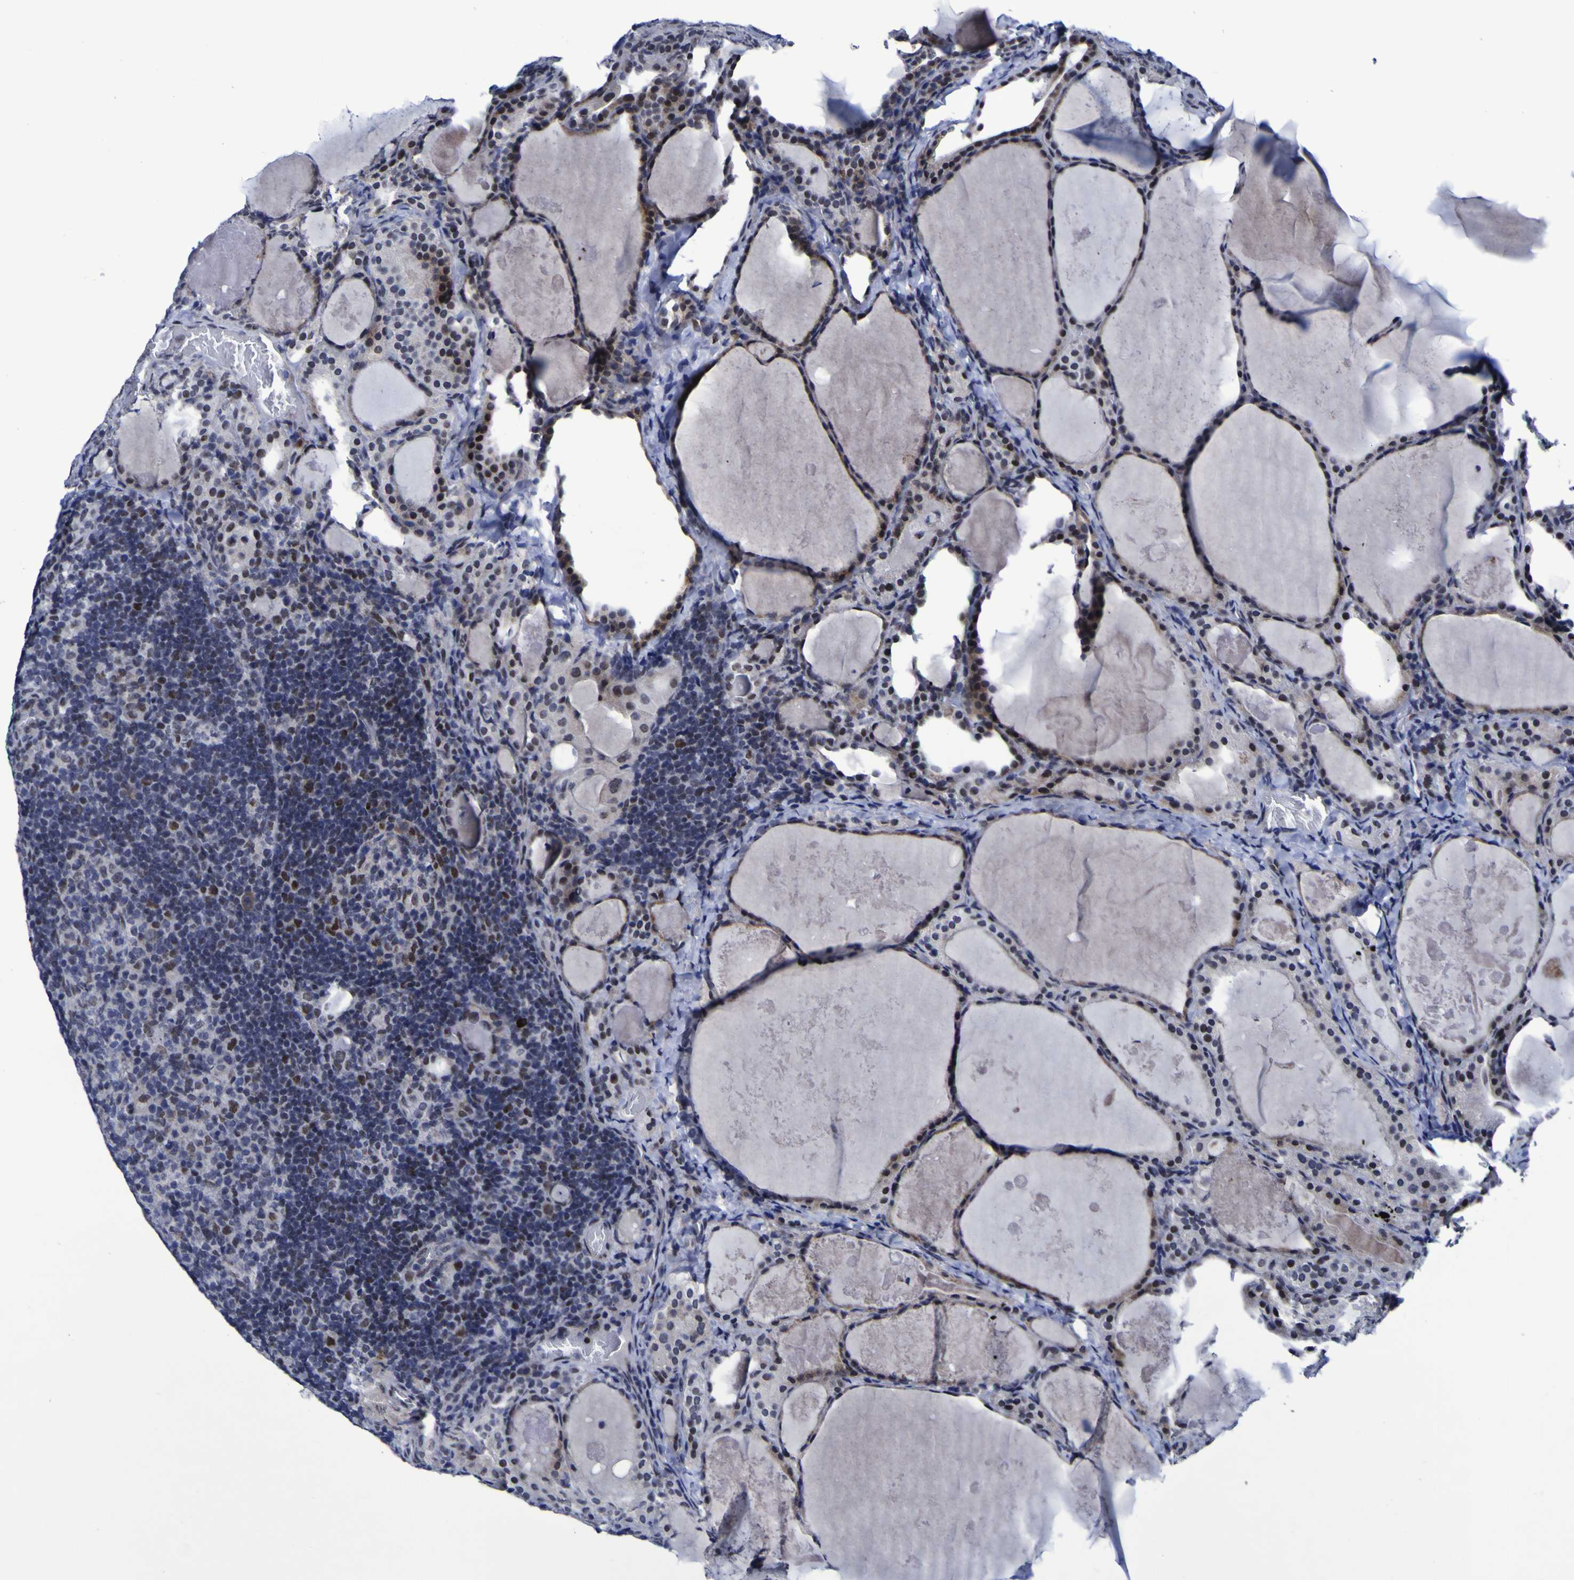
{"staining": {"intensity": "moderate", "quantity": ">75%", "location": "nuclear"}, "tissue": "thyroid cancer", "cell_type": "Tumor cells", "image_type": "cancer", "snomed": [{"axis": "morphology", "description": "Papillary adenocarcinoma, NOS"}, {"axis": "topography", "description": "Thyroid gland"}], "caption": "Papillary adenocarcinoma (thyroid) stained for a protein (brown) shows moderate nuclear positive positivity in about >75% of tumor cells.", "gene": "MBD3", "patient": {"sex": "female", "age": 42}}